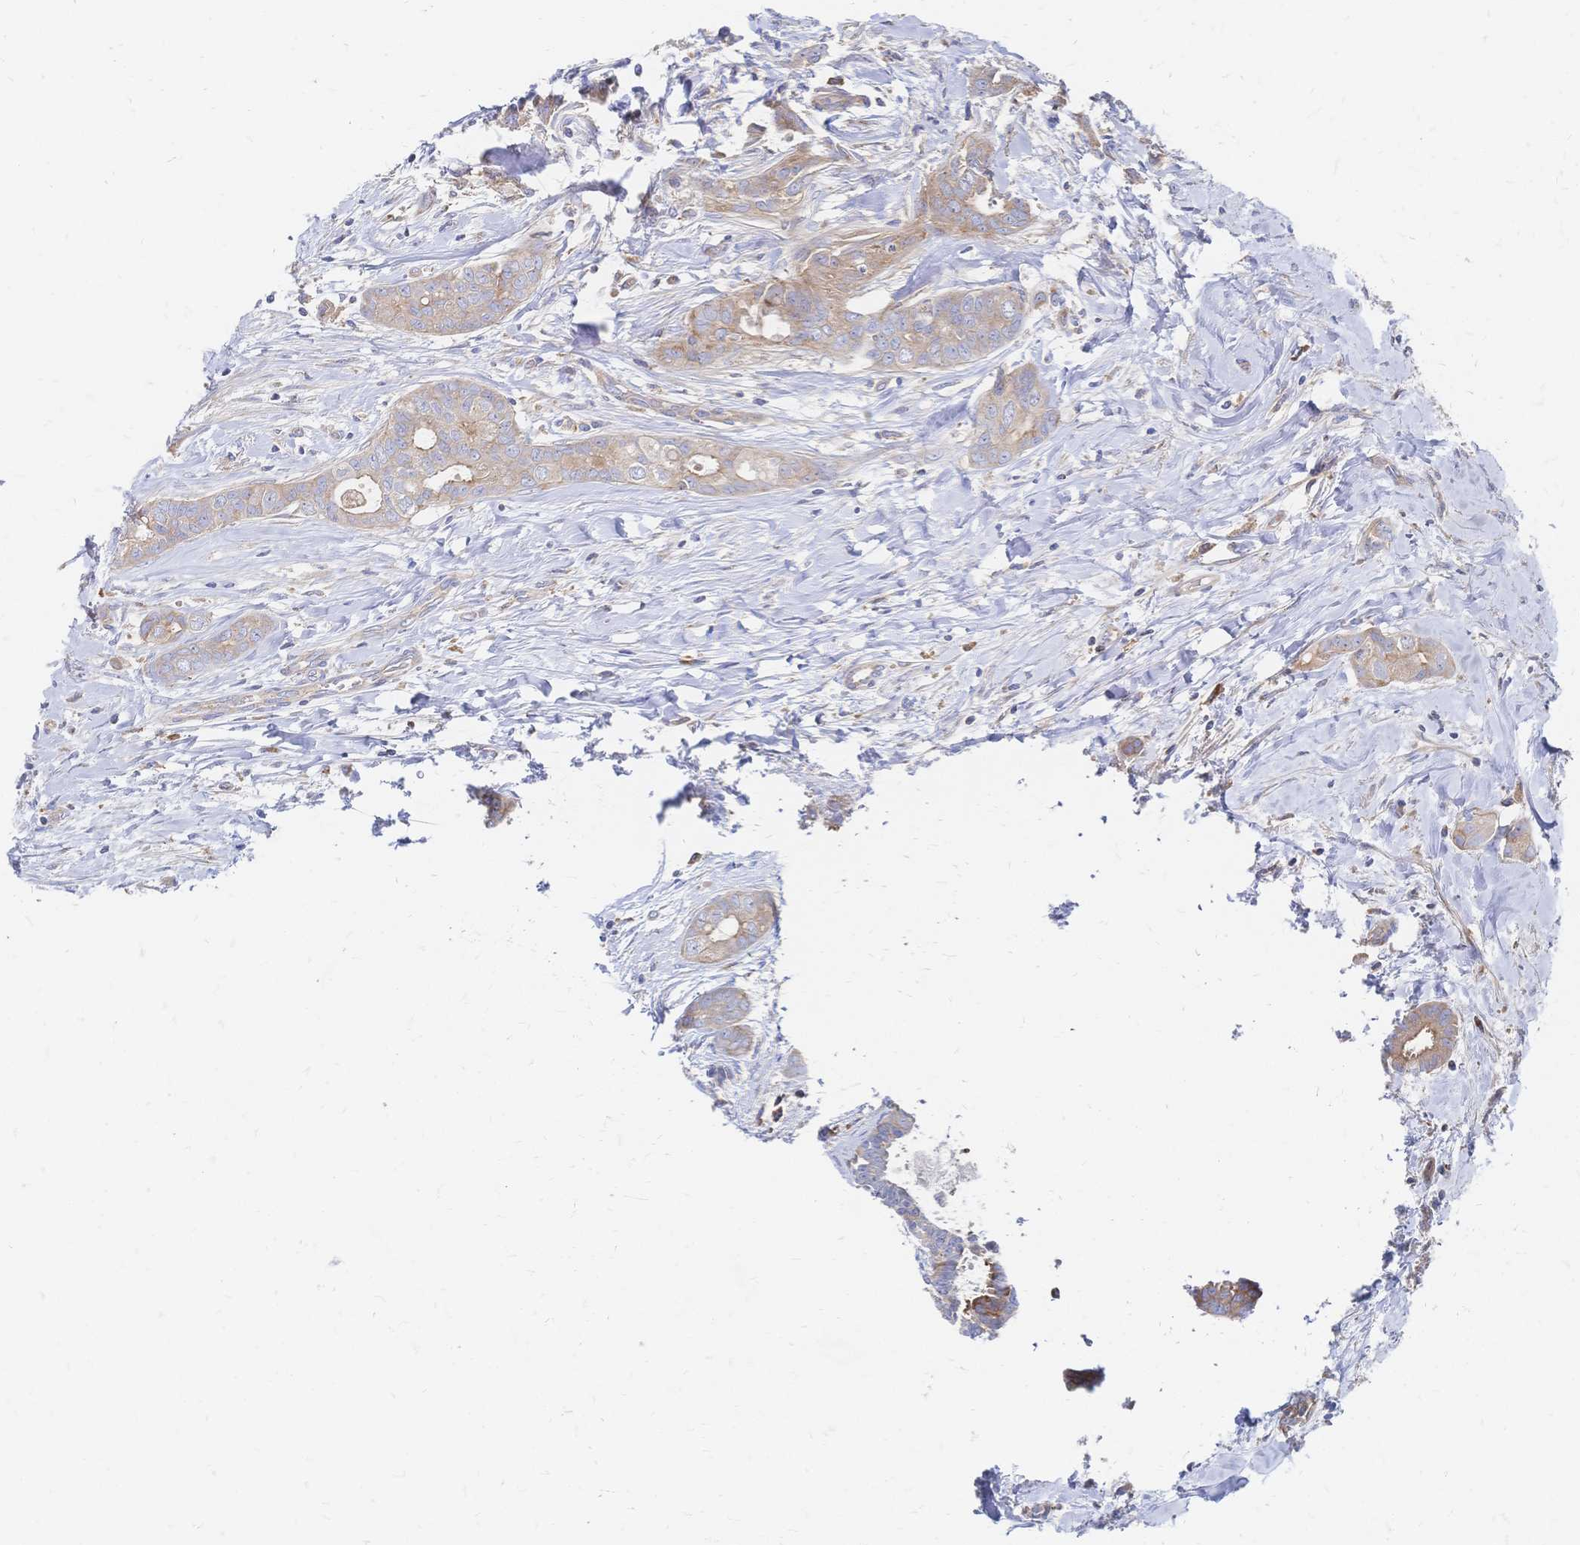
{"staining": {"intensity": "weak", "quantity": ">75%", "location": "cytoplasmic/membranous"}, "tissue": "breast cancer", "cell_type": "Tumor cells", "image_type": "cancer", "snomed": [{"axis": "morphology", "description": "Duct carcinoma"}, {"axis": "topography", "description": "Breast"}], "caption": "Infiltrating ductal carcinoma (breast) stained for a protein demonstrates weak cytoplasmic/membranous positivity in tumor cells. Using DAB (brown) and hematoxylin (blue) stains, captured at high magnification using brightfield microscopy.", "gene": "SORBS1", "patient": {"sex": "female", "age": 45}}